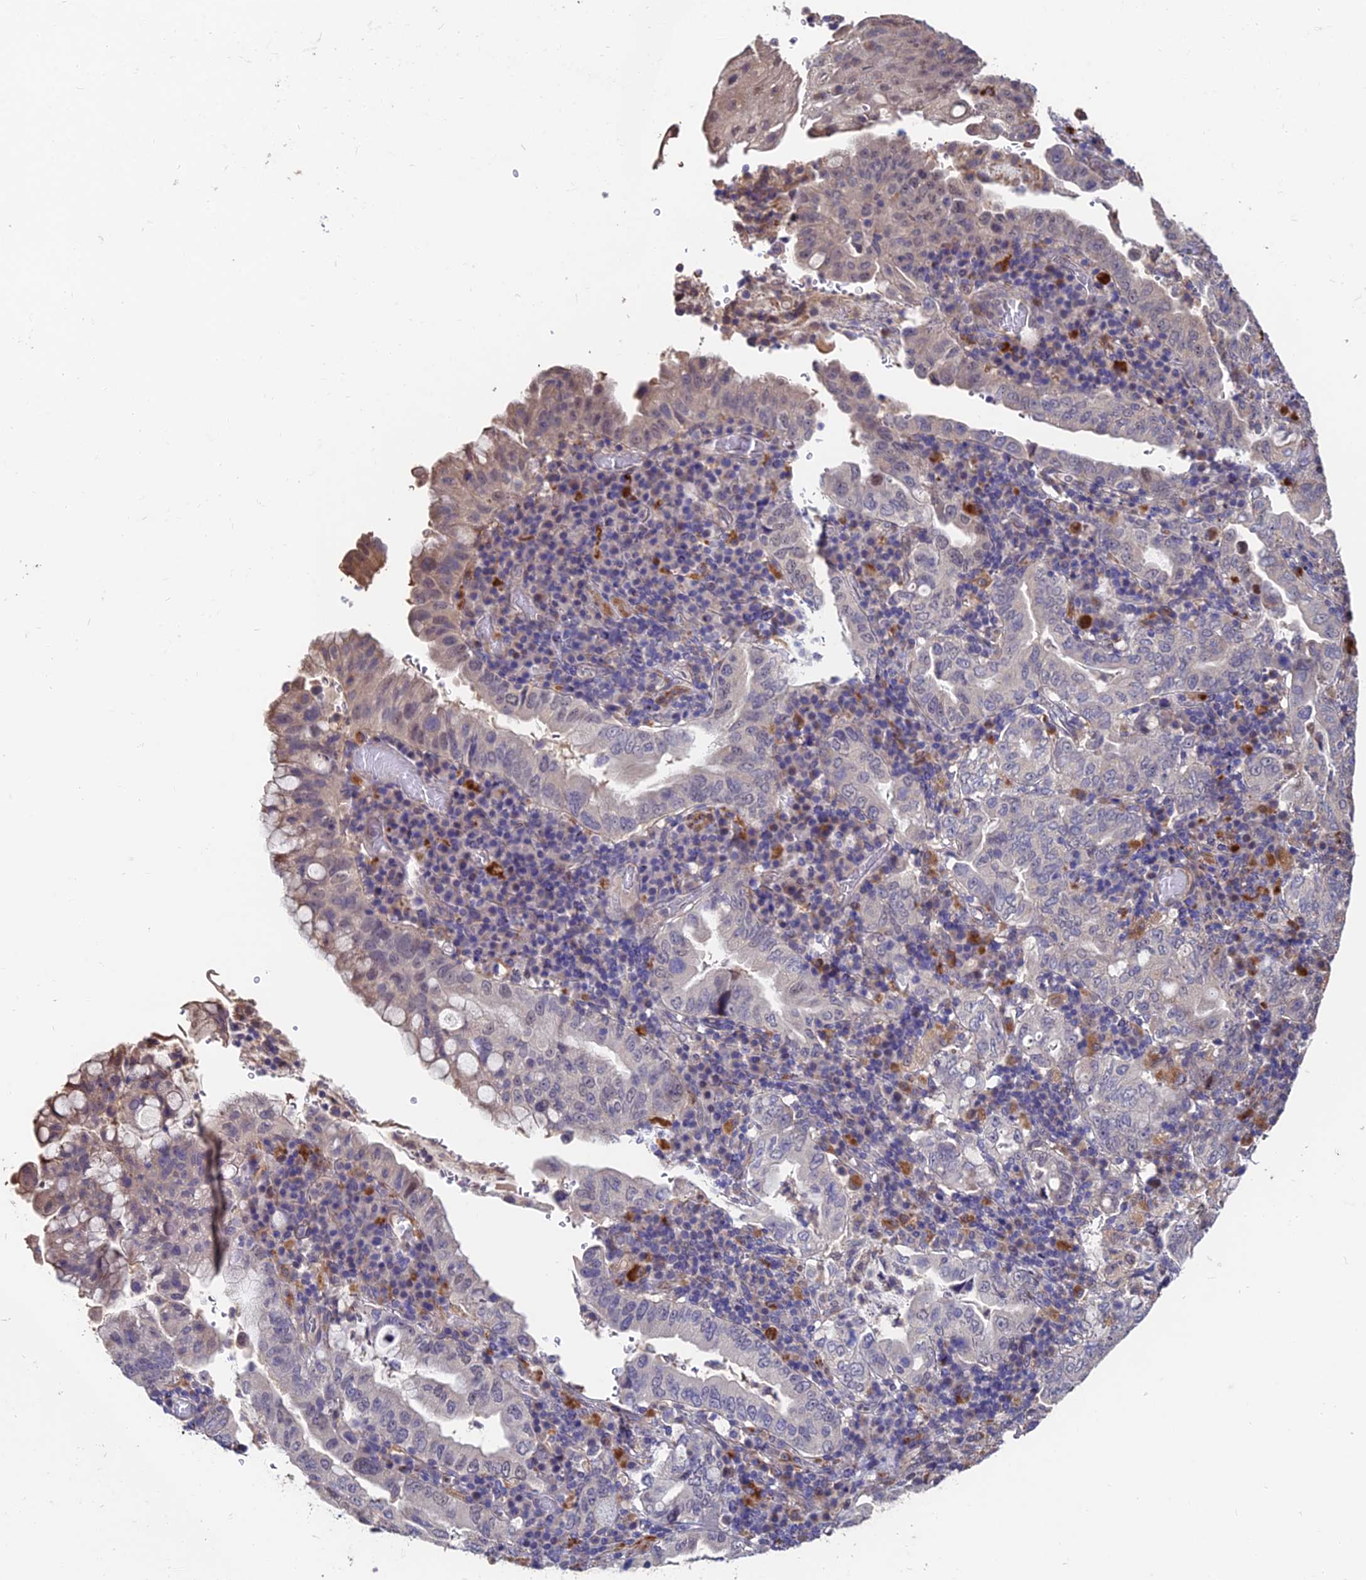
{"staining": {"intensity": "negative", "quantity": "none", "location": "none"}, "tissue": "stomach cancer", "cell_type": "Tumor cells", "image_type": "cancer", "snomed": [{"axis": "morphology", "description": "Normal tissue, NOS"}, {"axis": "morphology", "description": "Adenocarcinoma, NOS"}, {"axis": "topography", "description": "Esophagus"}, {"axis": "topography", "description": "Stomach, upper"}, {"axis": "topography", "description": "Peripheral nerve tissue"}], "caption": "Tumor cells show no significant protein positivity in stomach cancer (adenocarcinoma). (DAB (3,3'-diaminobenzidine) IHC with hematoxylin counter stain).", "gene": "ACTR5", "patient": {"sex": "male", "age": 62}}